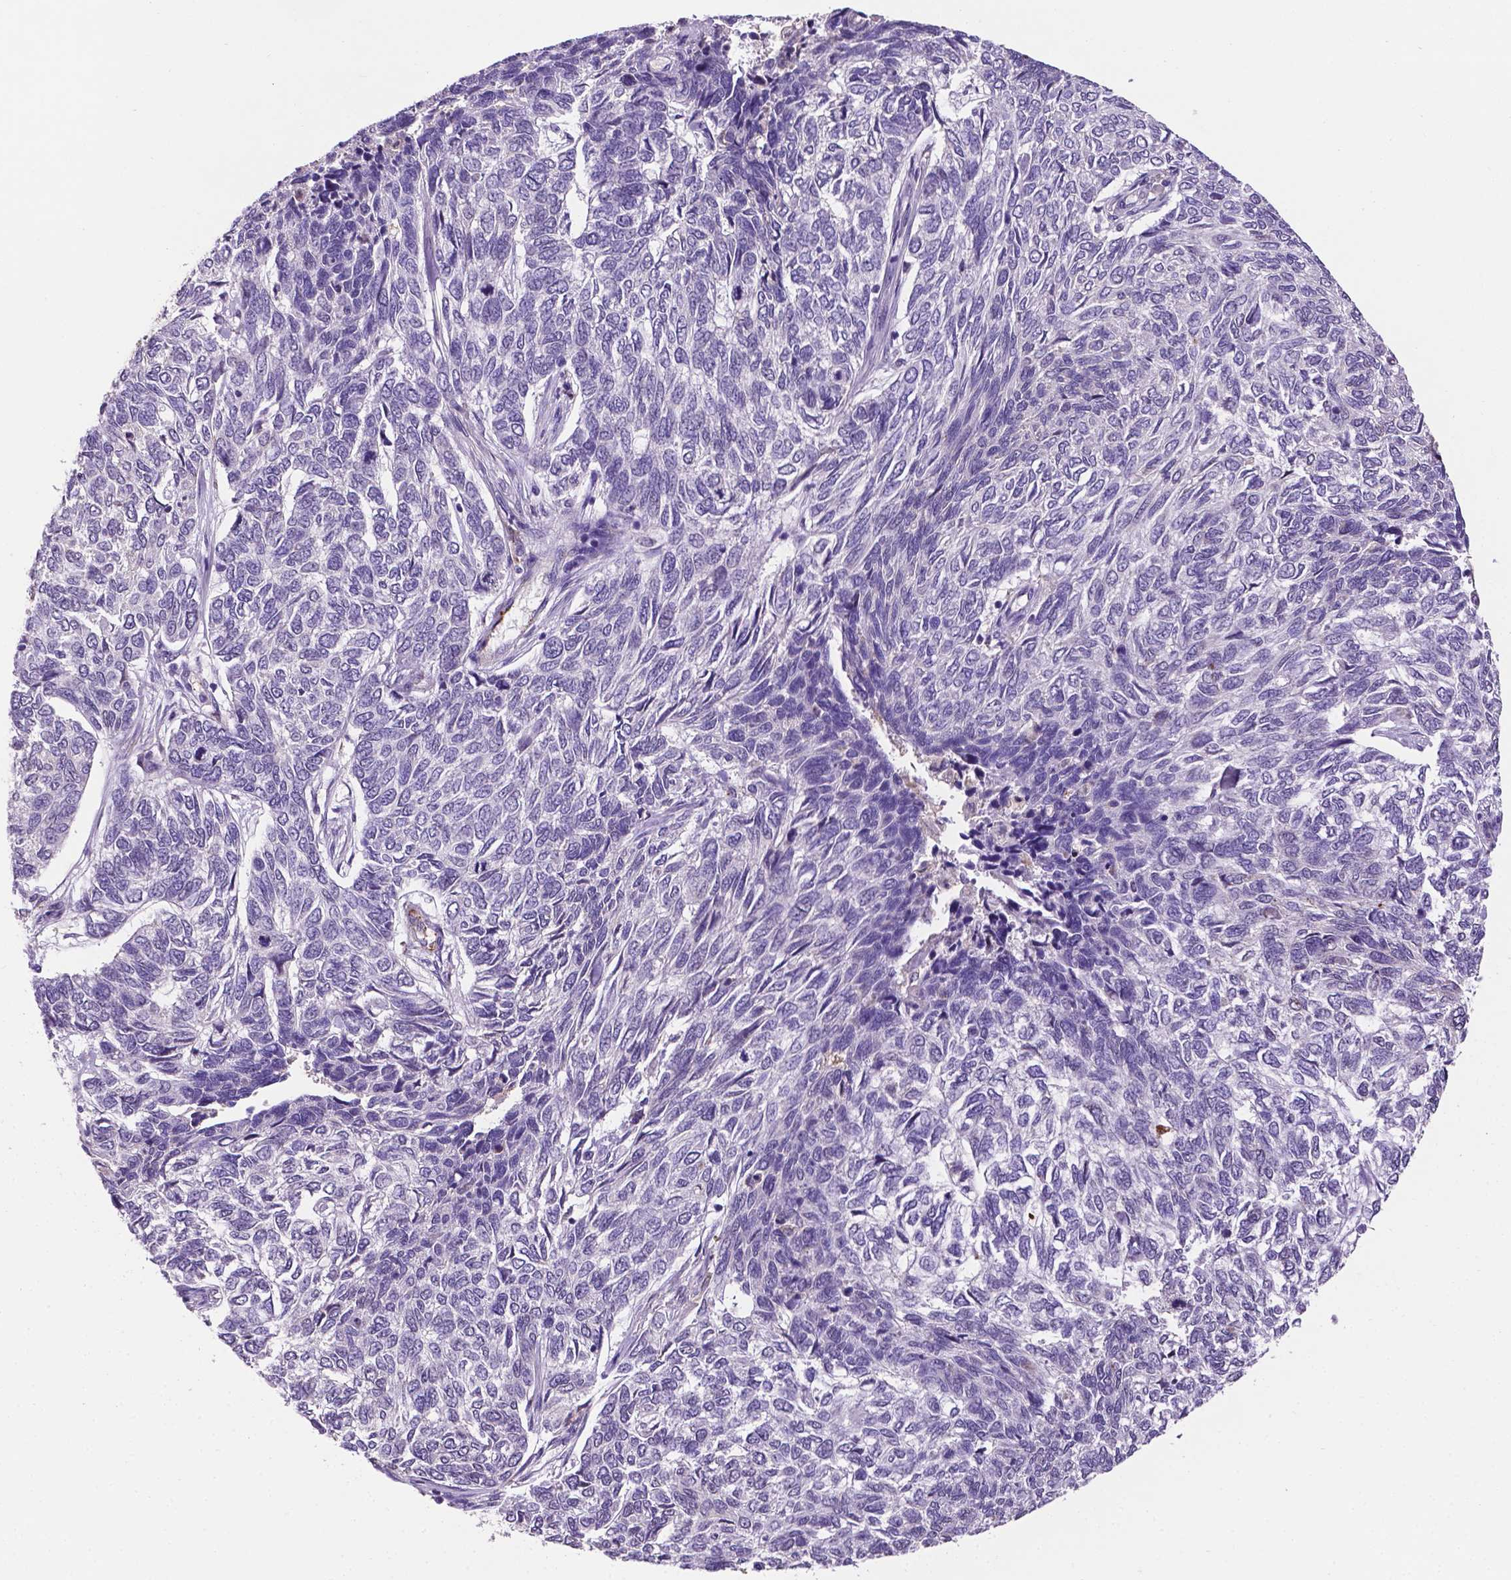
{"staining": {"intensity": "negative", "quantity": "none", "location": "none"}, "tissue": "skin cancer", "cell_type": "Tumor cells", "image_type": "cancer", "snomed": [{"axis": "morphology", "description": "Basal cell carcinoma"}, {"axis": "topography", "description": "Skin"}], "caption": "Histopathology image shows no significant protein staining in tumor cells of skin basal cell carcinoma.", "gene": "APOE", "patient": {"sex": "female", "age": 65}}